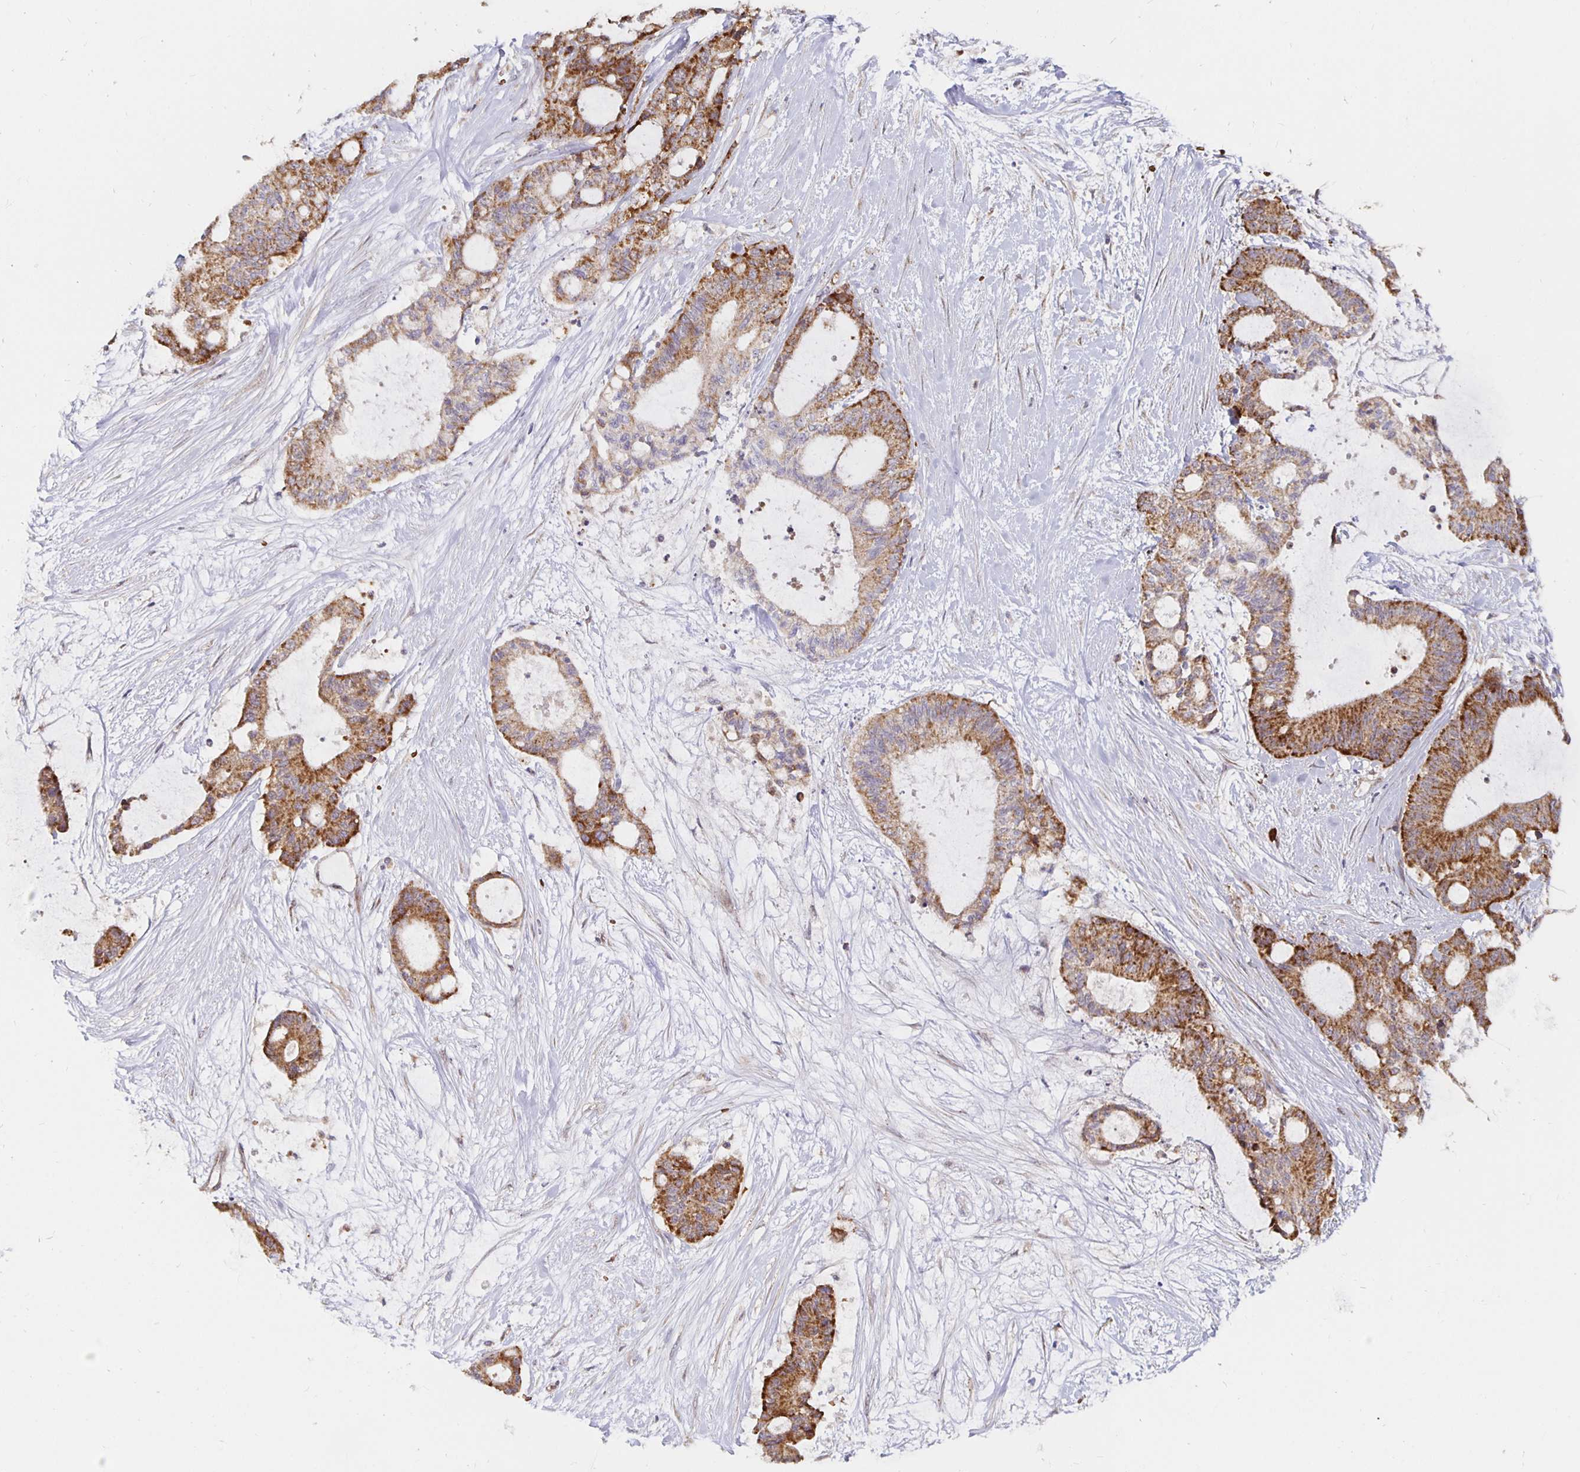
{"staining": {"intensity": "strong", "quantity": "25%-75%", "location": "cytoplasmic/membranous"}, "tissue": "liver cancer", "cell_type": "Tumor cells", "image_type": "cancer", "snomed": [{"axis": "morphology", "description": "Normal tissue, NOS"}, {"axis": "morphology", "description": "Cholangiocarcinoma"}, {"axis": "topography", "description": "Liver"}, {"axis": "topography", "description": "Peripheral nerve tissue"}], "caption": "Immunohistochemical staining of human liver cancer (cholangiocarcinoma) demonstrates high levels of strong cytoplasmic/membranous positivity in about 25%-75% of tumor cells. The staining is performed using DAB (3,3'-diaminobenzidine) brown chromogen to label protein expression. The nuclei are counter-stained blue using hematoxylin.", "gene": "MRPL28", "patient": {"sex": "female", "age": 73}}